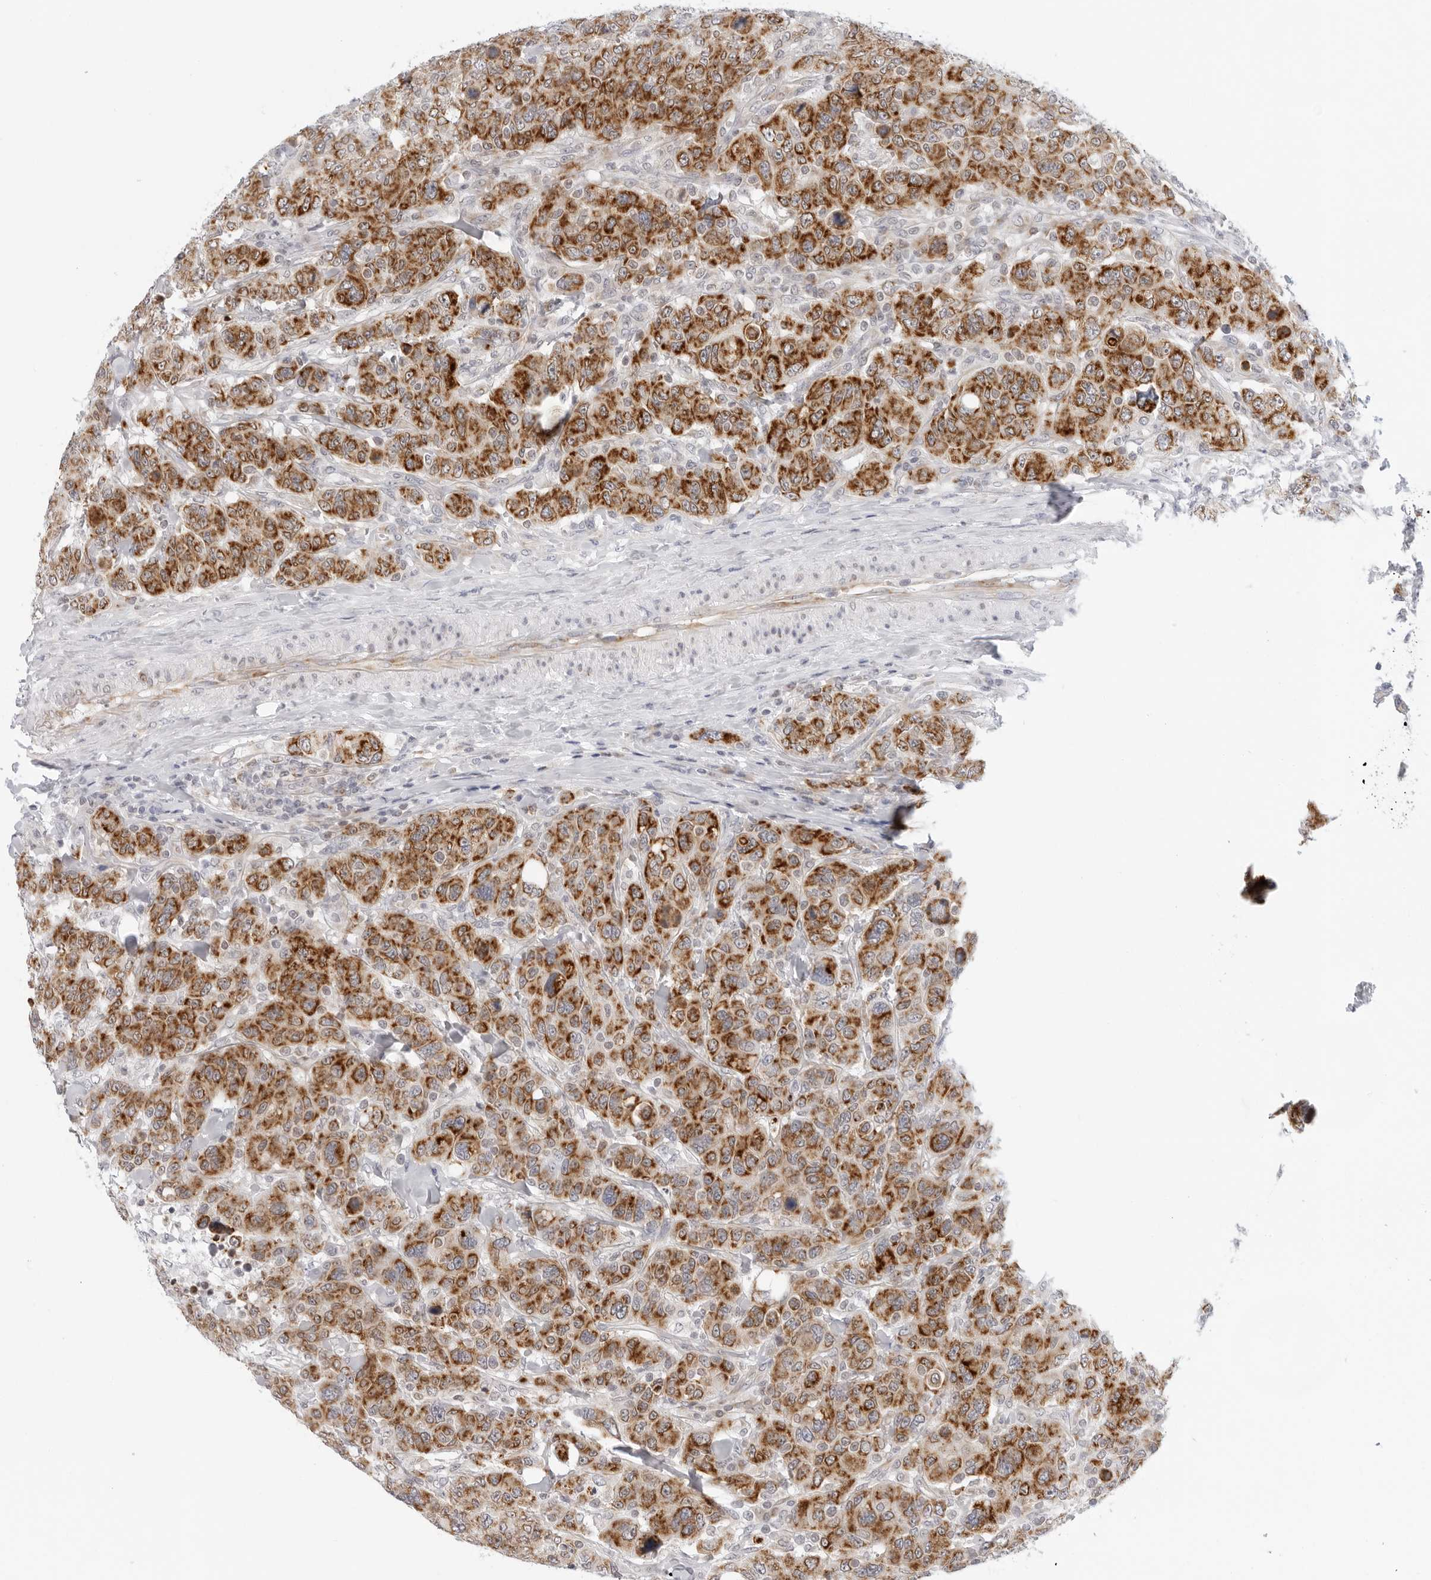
{"staining": {"intensity": "strong", "quantity": ">75%", "location": "cytoplasmic/membranous"}, "tissue": "breast cancer", "cell_type": "Tumor cells", "image_type": "cancer", "snomed": [{"axis": "morphology", "description": "Duct carcinoma"}, {"axis": "topography", "description": "Breast"}], "caption": "Strong cytoplasmic/membranous protein expression is appreciated in about >75% of tumor cells in breast cancer (intraductal carcinoma).", "gene": "CIART", "patient": {"sex": "female", "age": 37}}